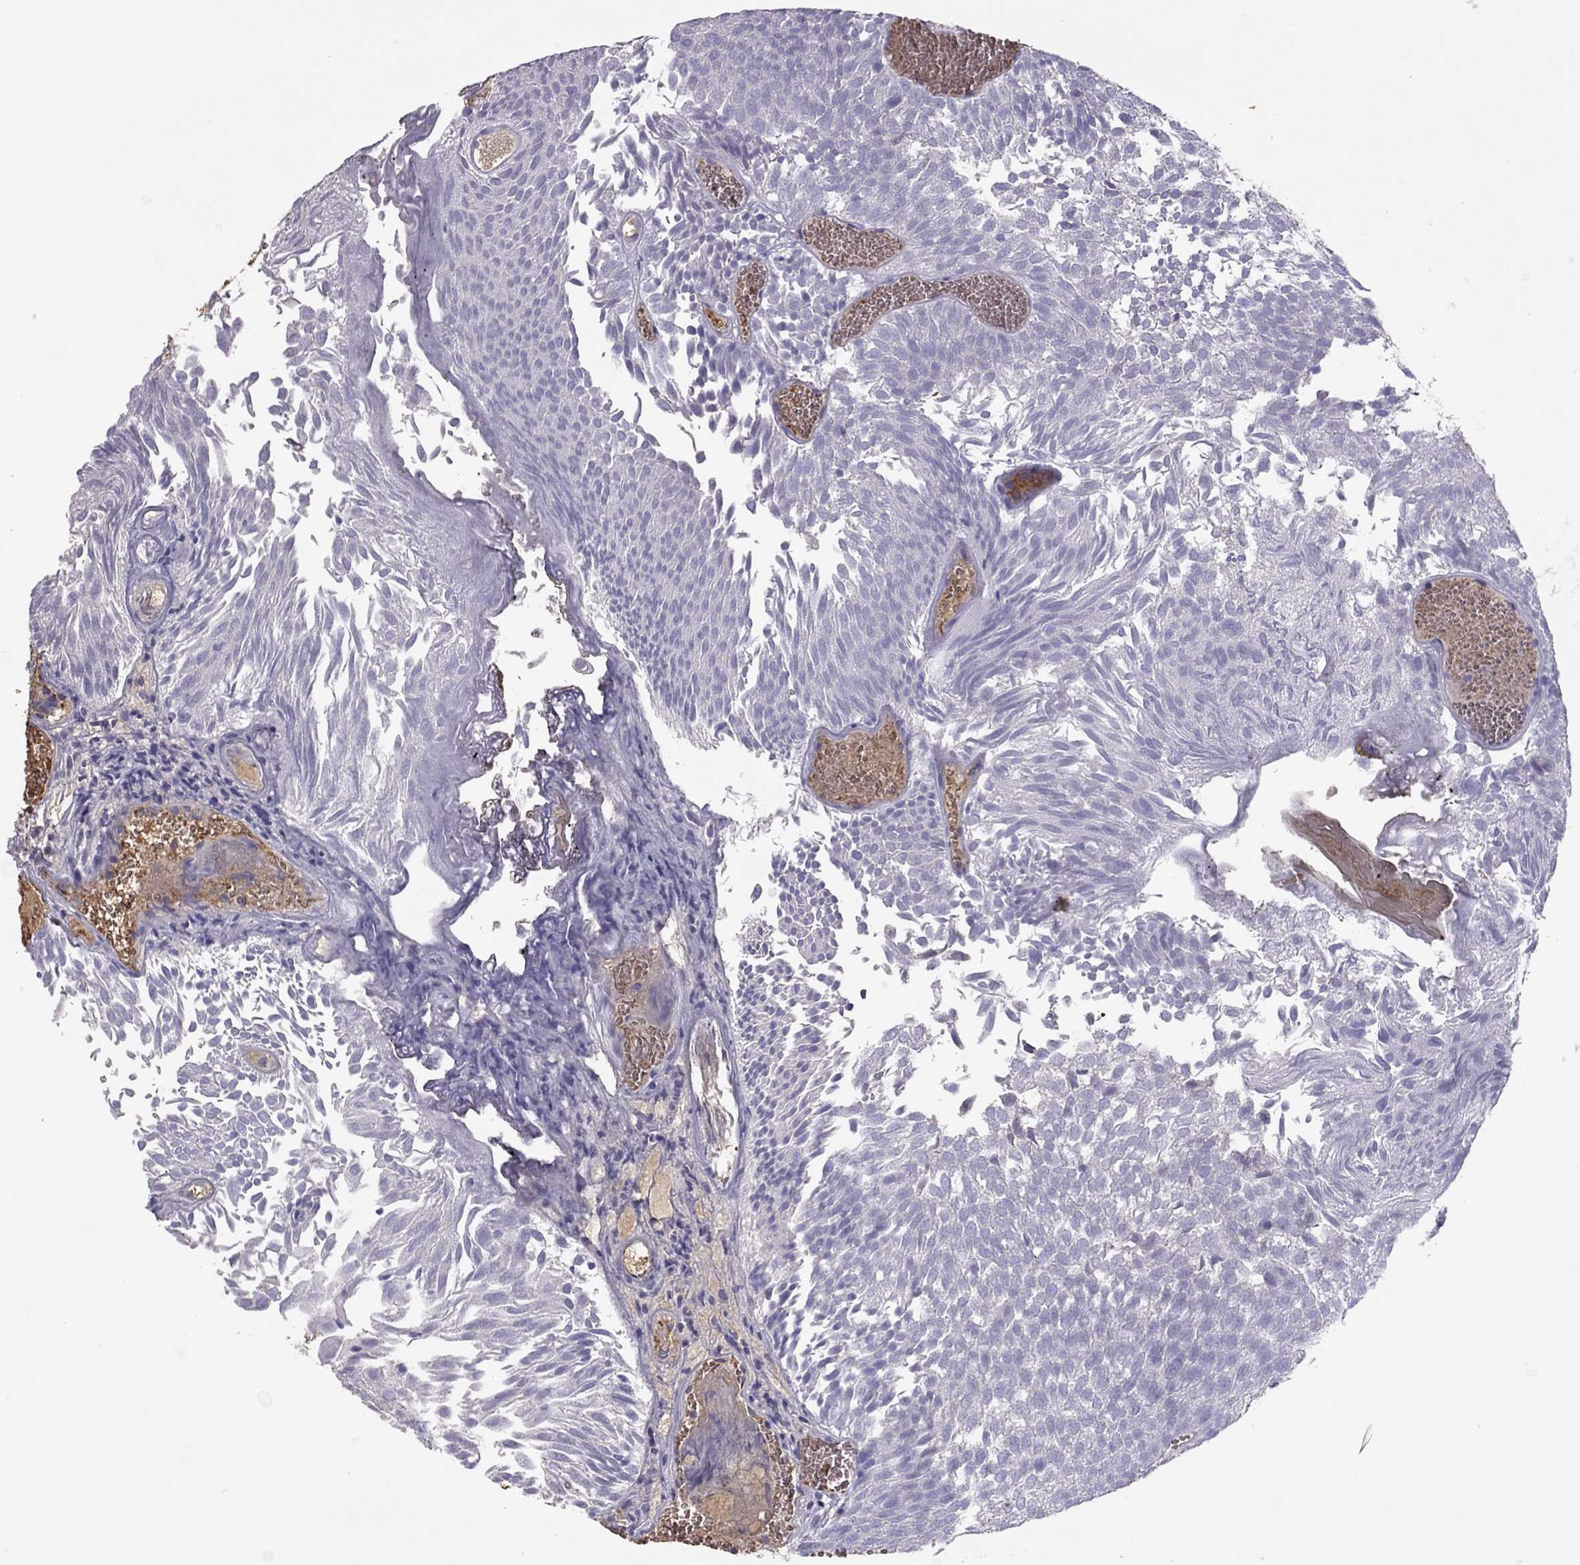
{"staining": {"intensity": "negative", "quantity": "none", "location": "none"}, "tissue": "urothelial cancer", "cell_type": "Tumor cells", "image_type": "cancer", "snomed": [{"axis": "morphology", "description": "Urothelial carcinoma, Low grade"}, {"axis": "topography", "description": "Urinary bladder"}], "caption": "An IHC image of urothelial cancer is shown. There is no staining in tumor cells of urothelial cancer.", "gene": "RHD", "patient": {"sex": "male", "age": 52}}